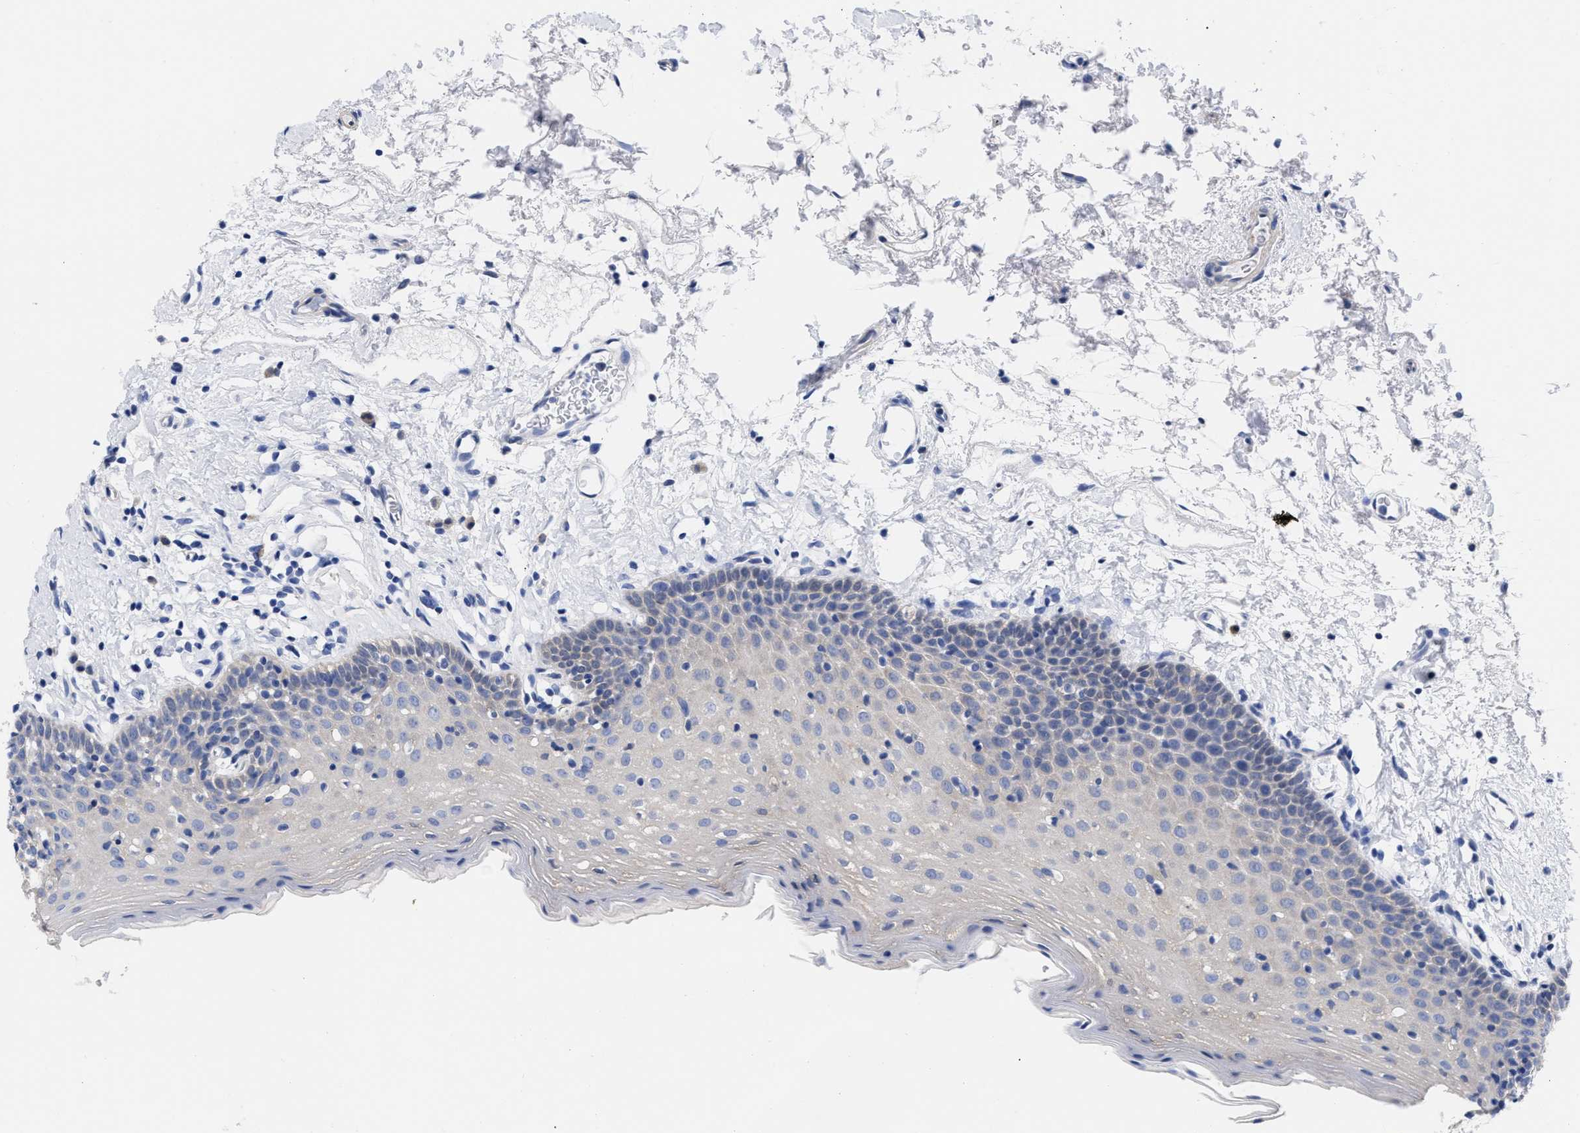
{"staining": {"intensity": "negative", "quantity": "none", "location": "none"}, "tissue": "oral mucosa", "cell_type": "Squamous epithelial cells", "image_type": "normal", "snomed": [{"axis": "morphology", "description": "Normal tissue, NOS"}, {"axis": "topography", "description": "Oral tissue"}], "caption": "Immunohistochemical staining of unremarkable oral mucosa shows no significant staining in squamous epithelial cells.", "gene": "RBKS", "patient": {"sex": "male", "age": 66}}